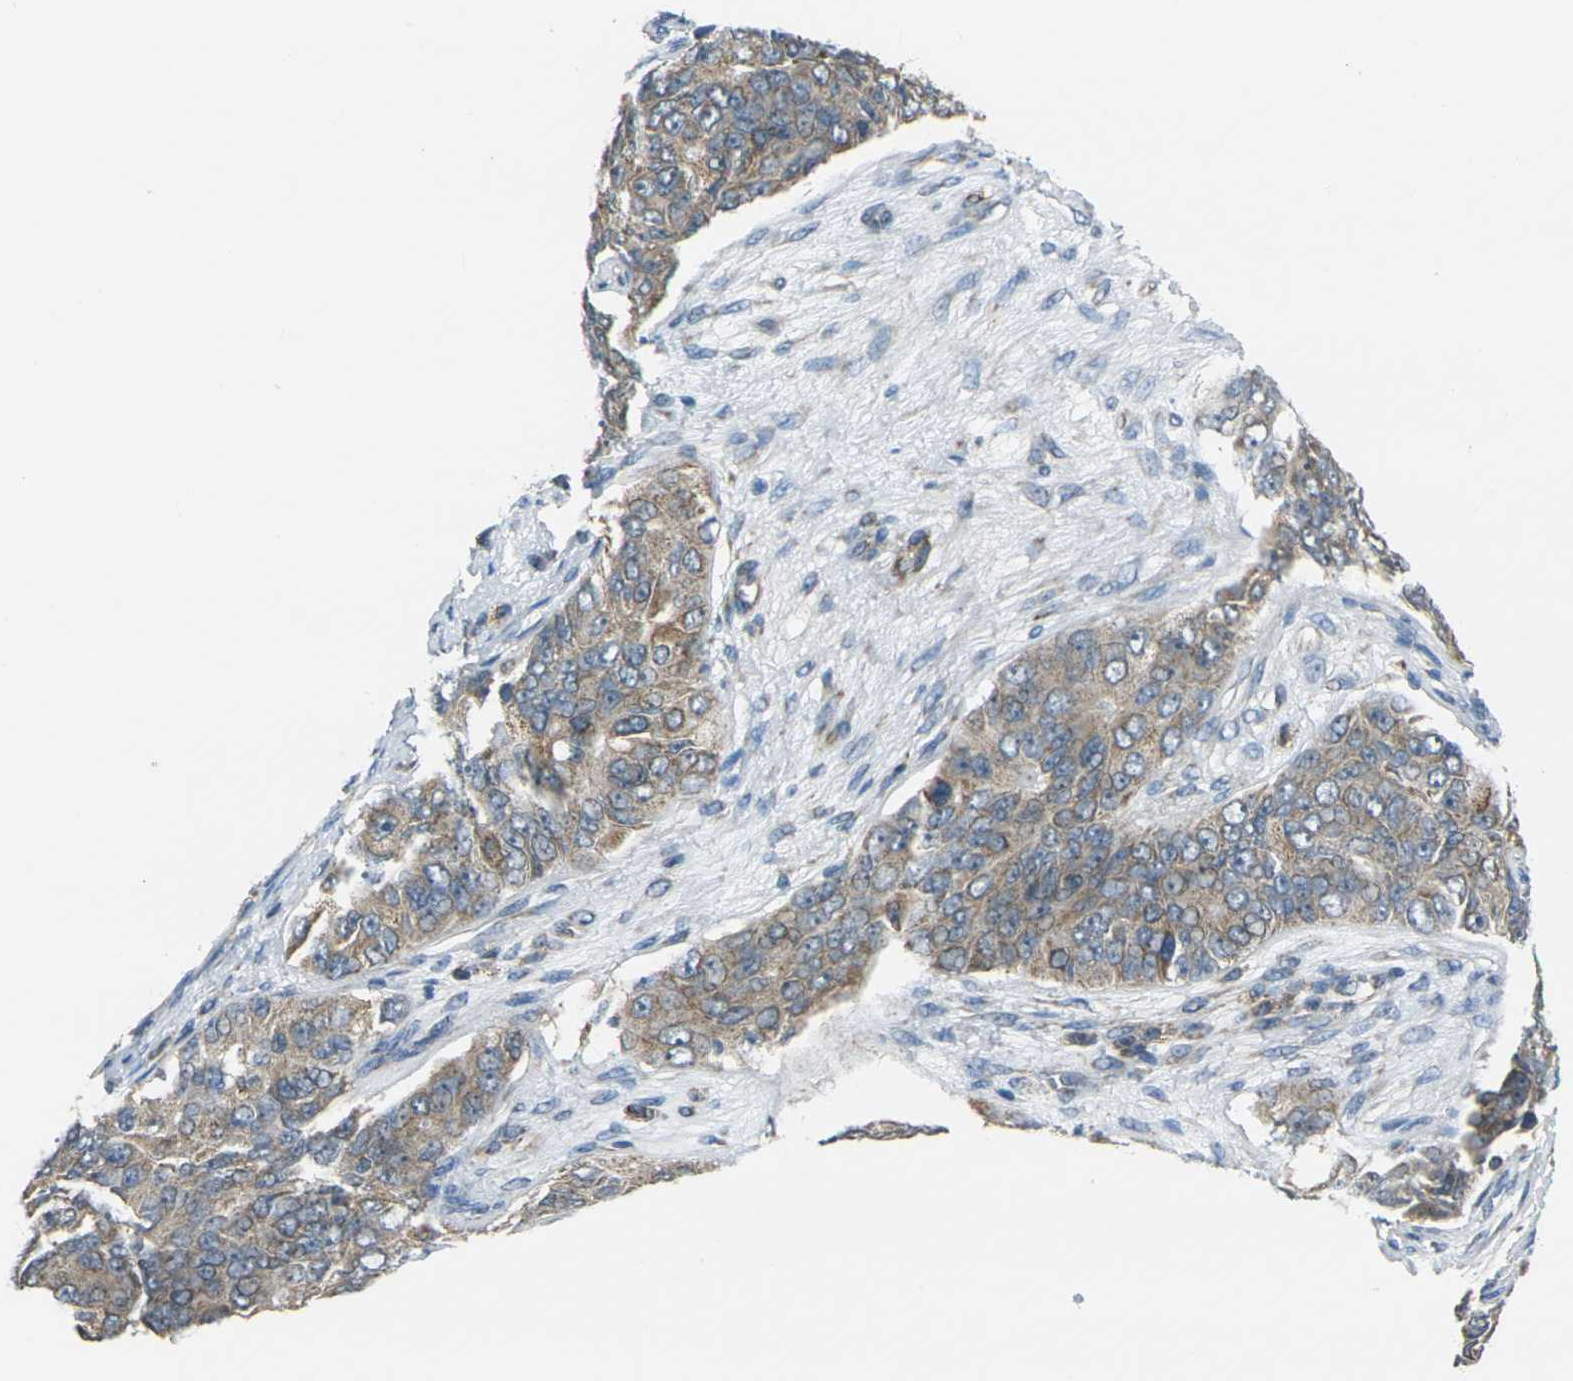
{"staining": {"intensity": "moderate", "quantity": ">75%", "location": "cytoplasmic/membranous"}, "tissue": "ovarian cancer", "cell_type": "Tumor cells", "image_type": "cancer", "snomed": [{"axis": "morphology", "description": "Carcinoma, endometroid"}, {"axis": "topography", "description": "Ovary"}], "caption": "Immunohistochemistry of ovarian cancer shows medium levels of moderate cytoplasmic/membranous staining in about >75% of tumor cells.", "gene": "TMEM120B", "patient": {"sex": "female", "age": 51}}